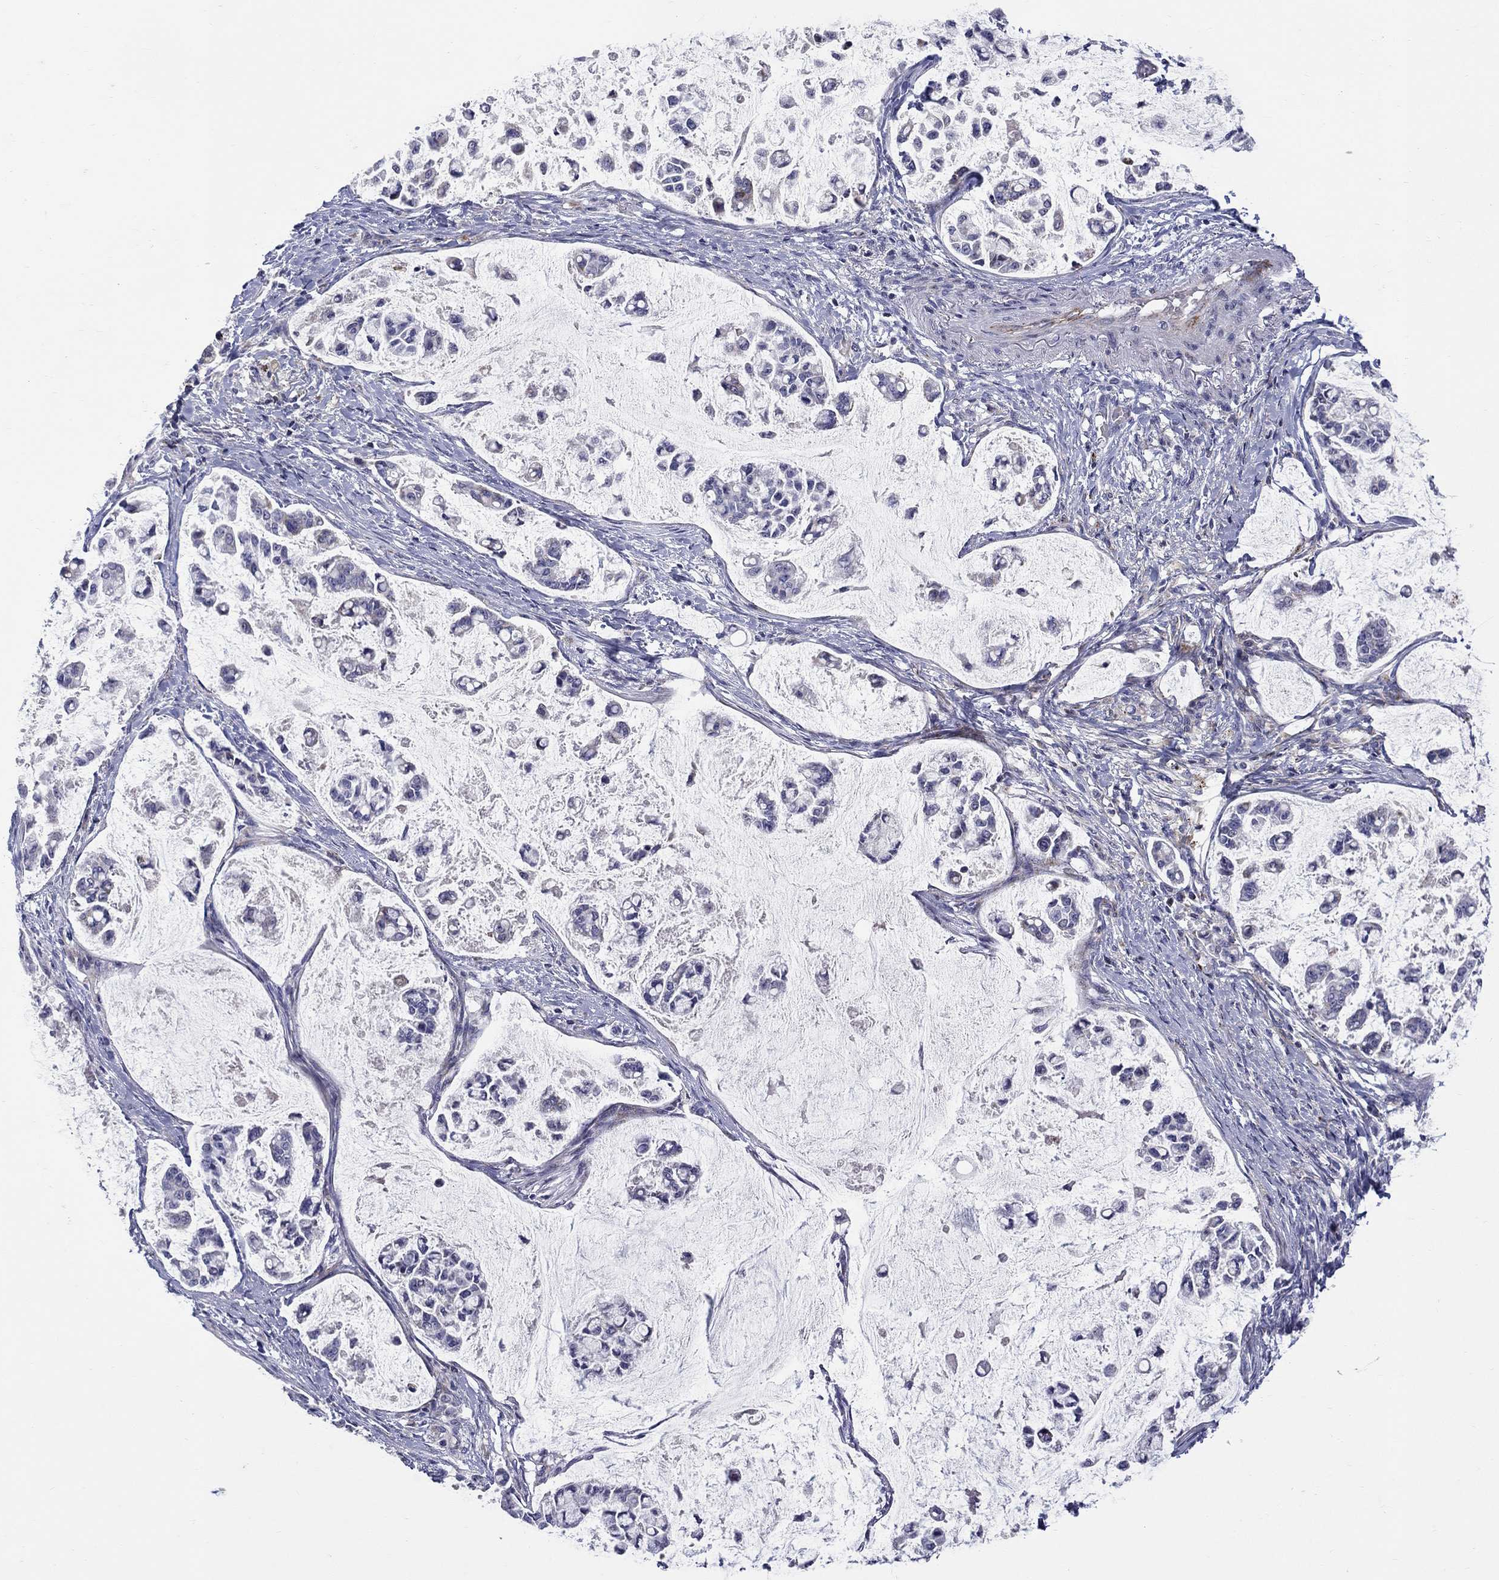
{"staining": {"intensity": "negative", "quantity": "none", "location": "none"}, "tissue": "stomach cancer", "cell_type": "Tumor cells", "image_type": "cancer", "snomed": [{"axis": "morphology", "description": "Adenocarcinoma, NOS"}, {"axis": "topography", "description": "Stomach"}], "caption": "DAB immunohistochemical staining of stomach cancer (adenocarcinoma) reveals no significant expression in tumor cells.", "gene": "HMX2", "patient": {"sex": "male", "age": 82}}